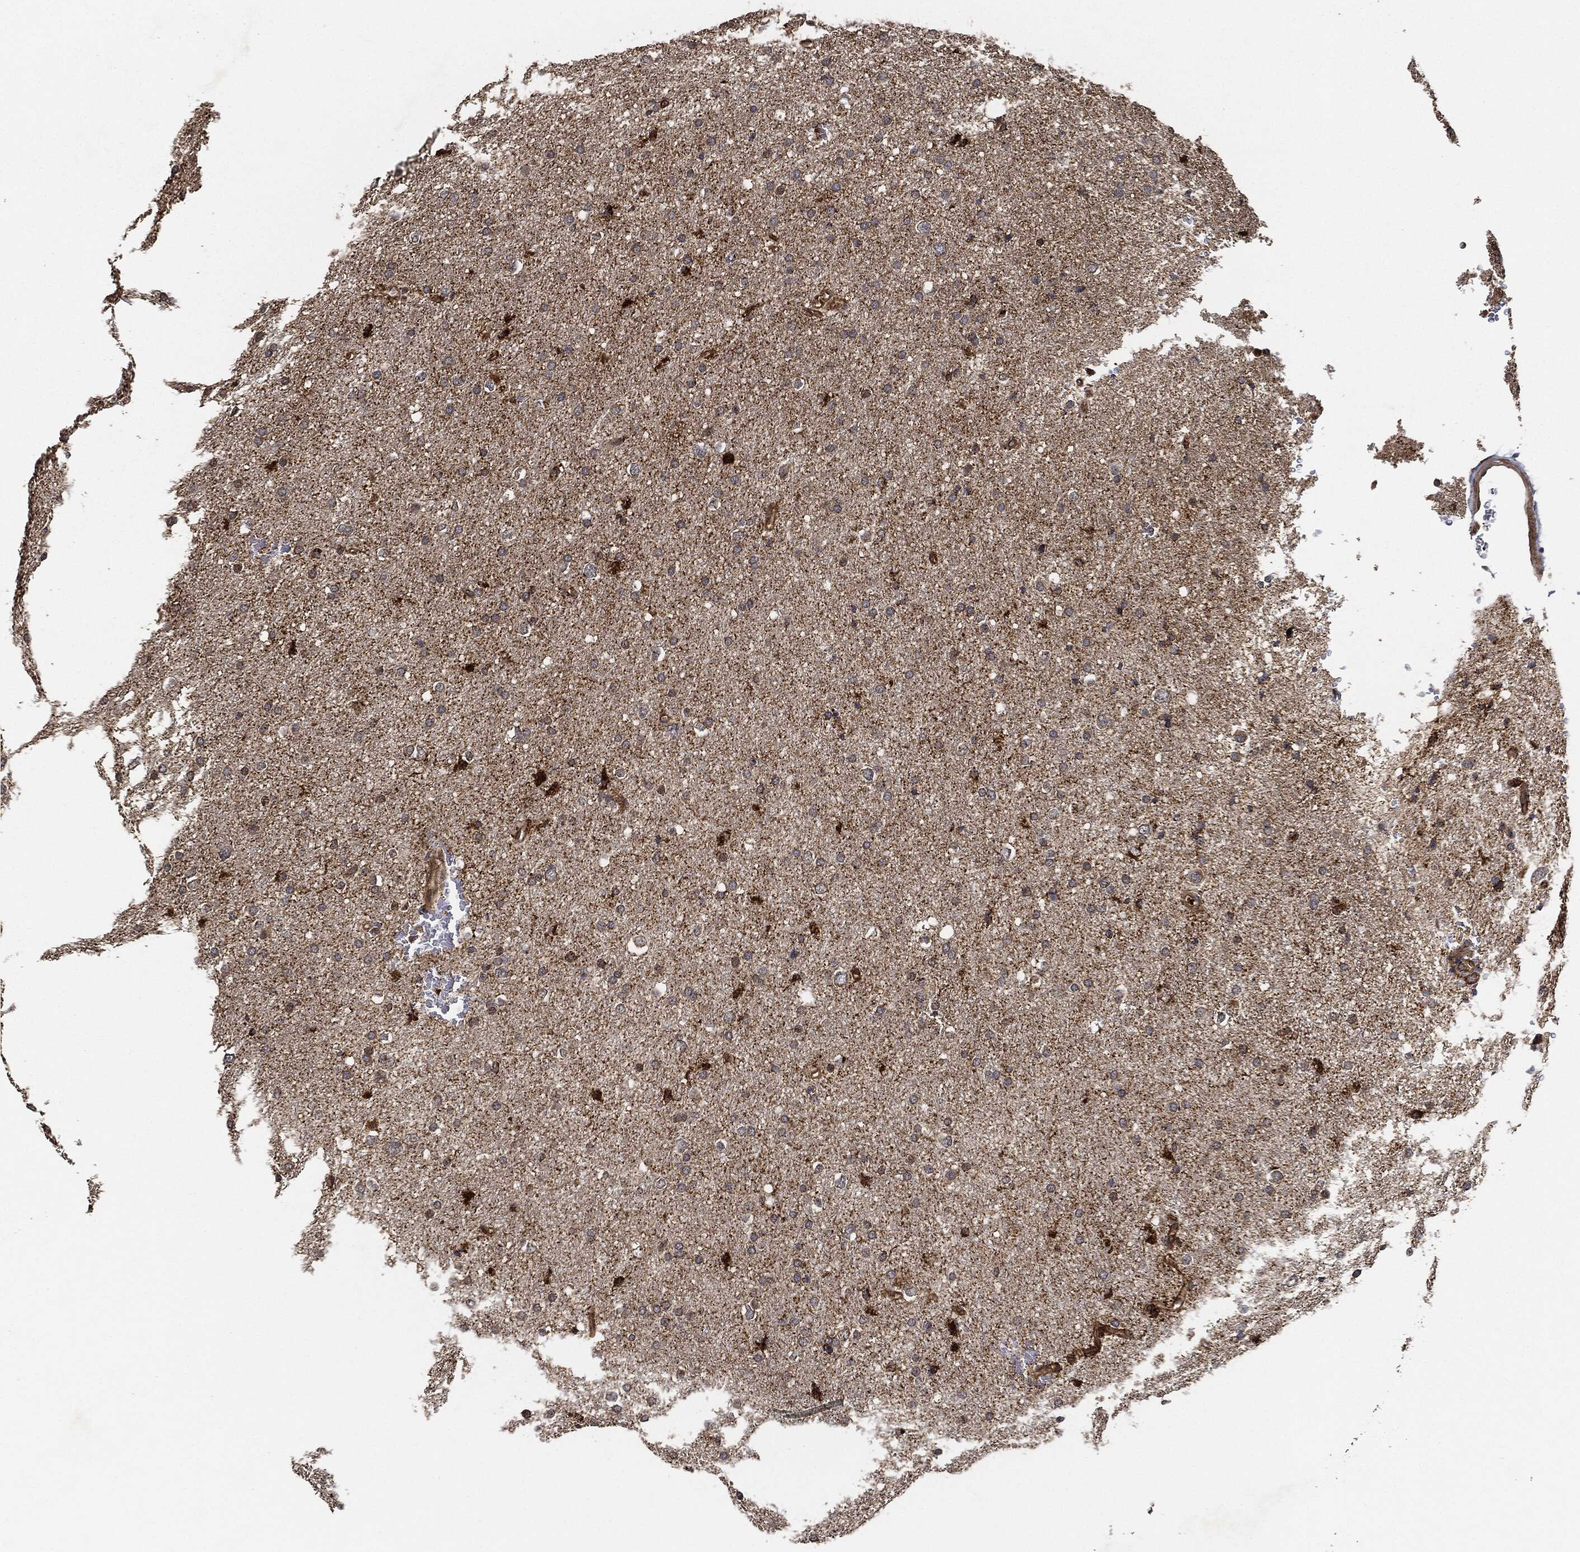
{"staining": {"intensity": "negative", "quantity": "none", "location": "none"}, "tissue": "glioma", "cell_type": "Tumor cells", "image_type": "cancer", "snomed": [{"axis": "morphology", "description": "Glioma, malignant, Low grade"}, {"axis": "topography", "description": "Brain"}], "caption": "Immunohistochemistry micrograph of neoplastic tissue: glioma stained with DAB (3,3'-diaminobenzidine) shows no significant protein staining in tumor cells.", "gene": "MAP3K3", "patient": {"sex": "female", "age": 37}}